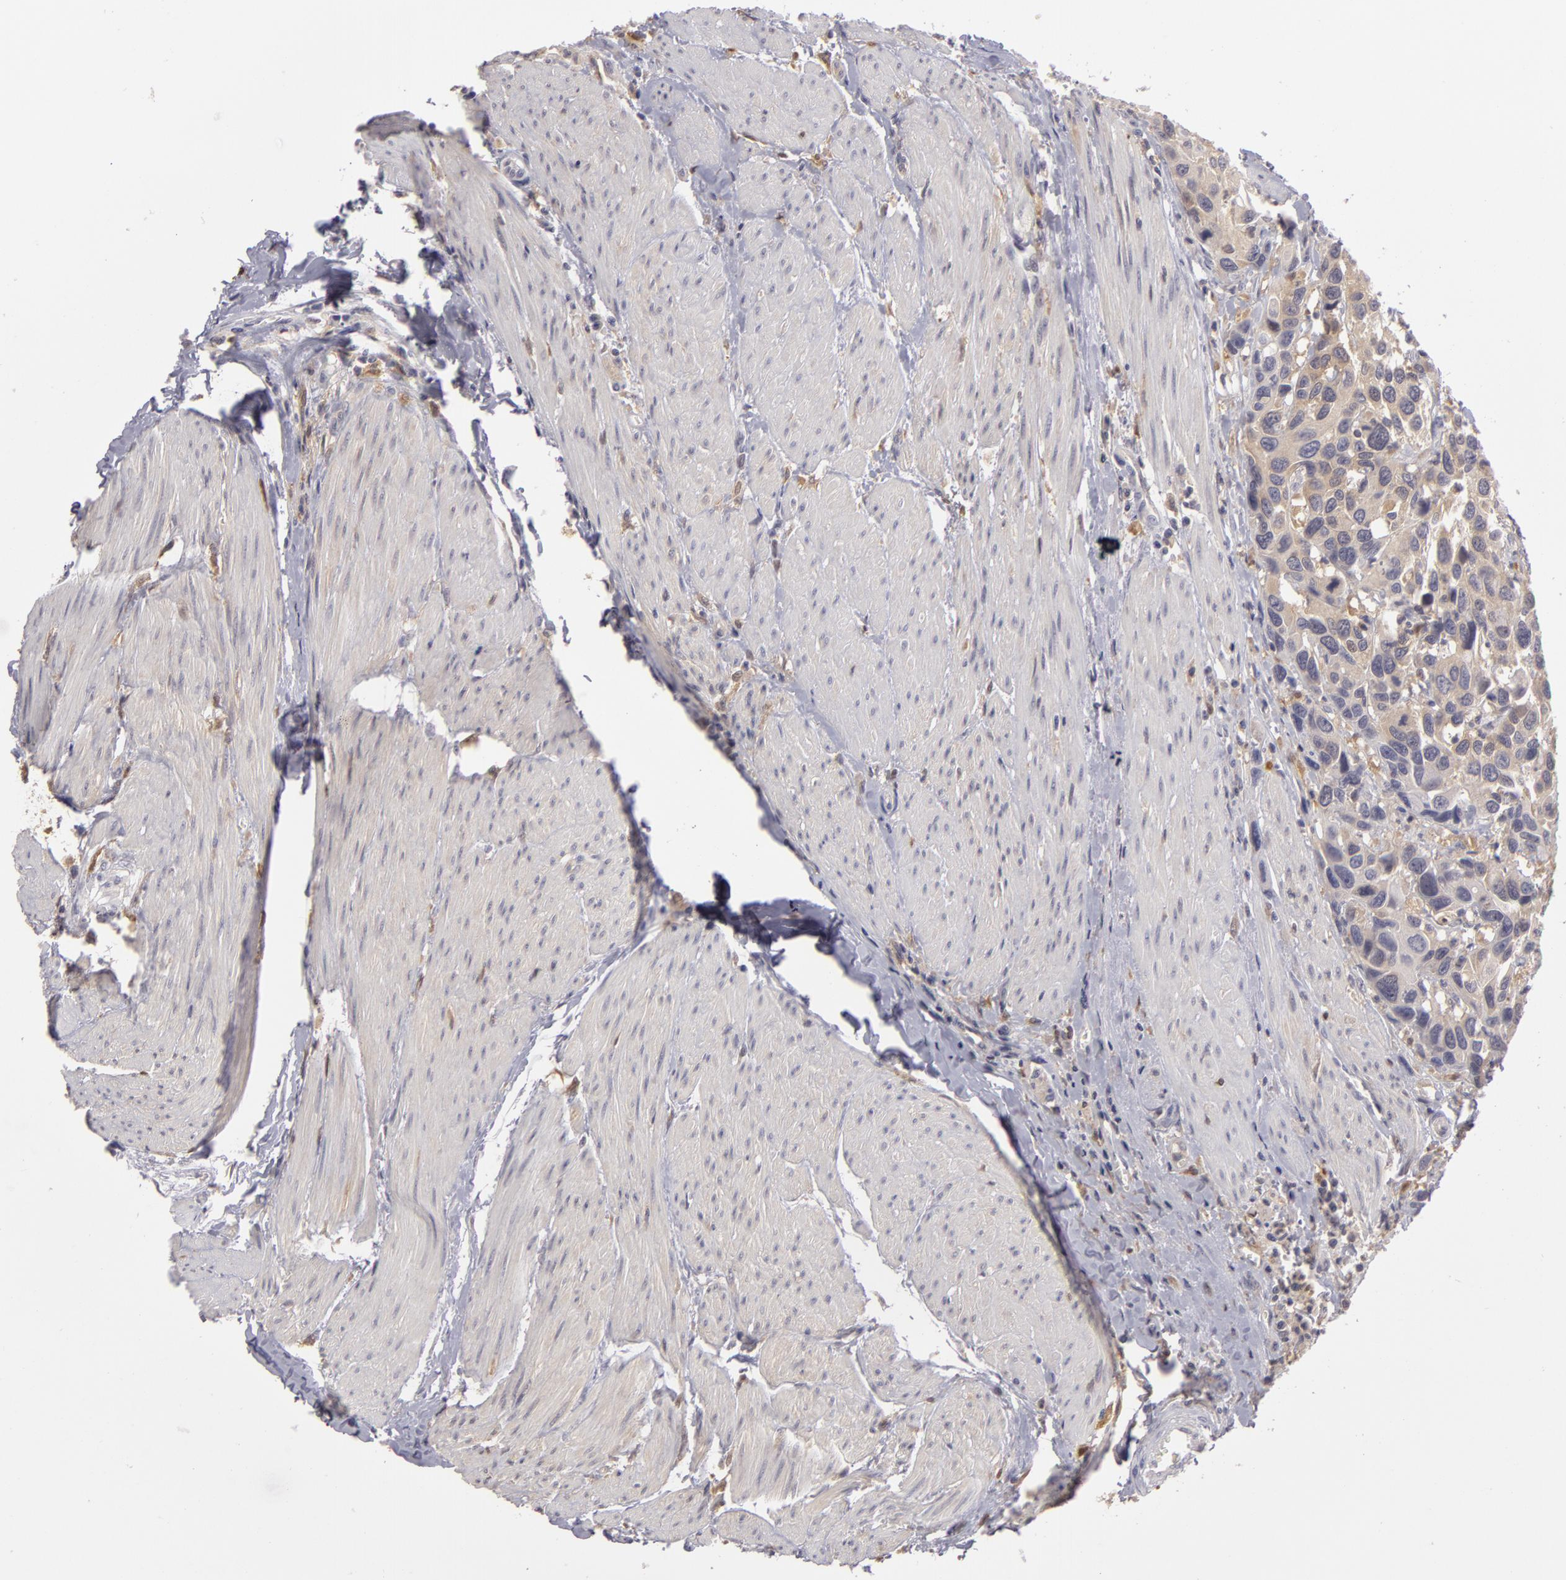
{"staining": {"intensity": "negative", "quantity": "none", "location": "none"}, "tissue": "urothelial cancer", "cell_type": "Tumor cells", "image_type": "cancer", "snomed": [{"axis": "morphology", "description": "Urothelial carcinoma, High grade"}, {"axis": "topography", "description": "Urinary bladder"}], "caption": "Protein analysis of high-grade urothelial carcinoma reveals no significant positivity in tumor cells. (Stains: DAB immunohistochemistry (IHC) with hematoxylin counter stain, Microscopy: brightfield microscopy at high magnification).", "gene": "GNPDA1", "patient": {"sex": "male", "age": 66}}